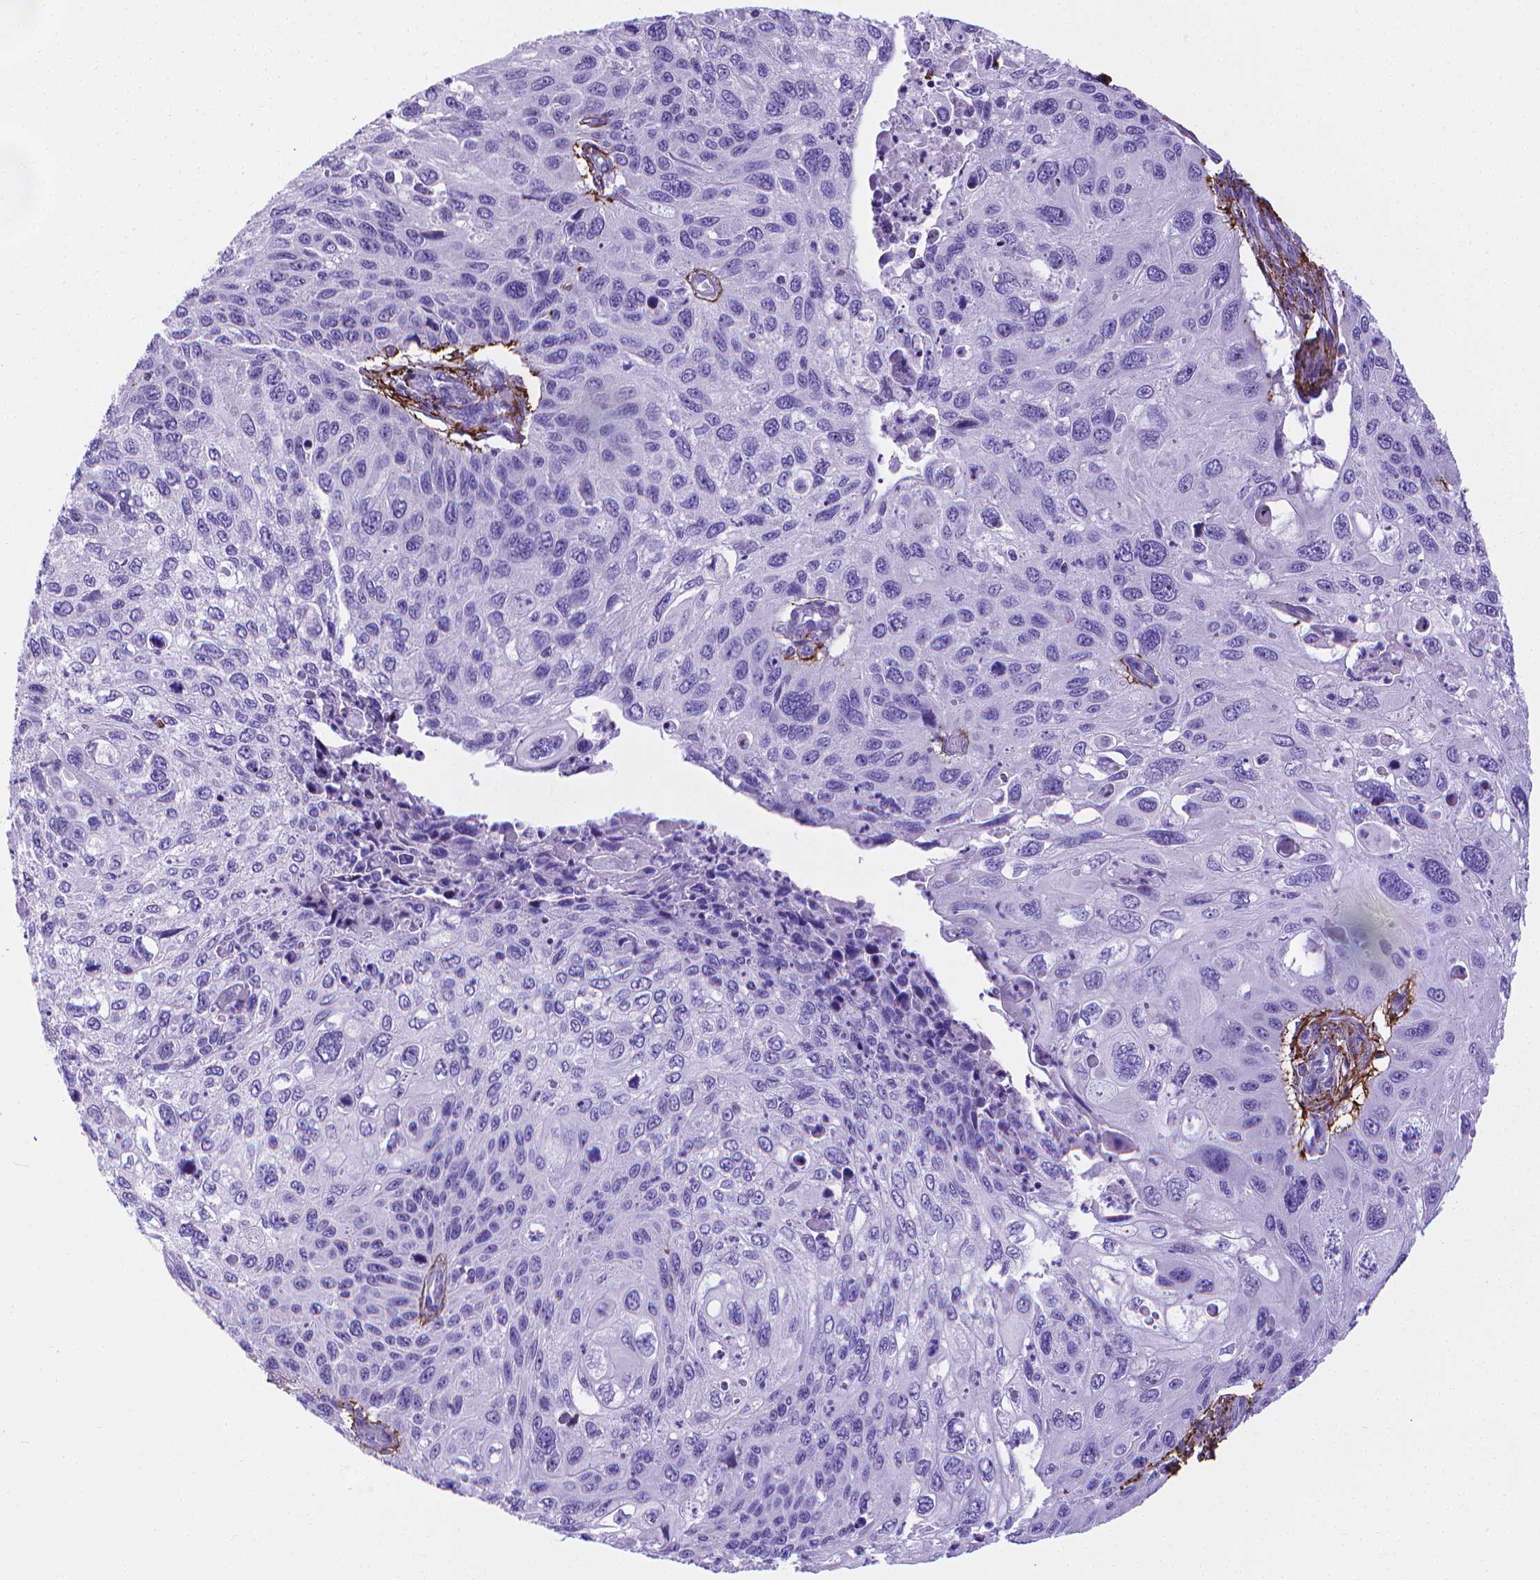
{"staining": {"intensity": "negative", "quantity": "none", "location": "none"}, "tissue": "cervical cancer", "cell_type": "Tumor cells", "image_type": "cancer", "snomed": [{"axis": "morphology", "description": "Squamous cell carcinoma, NOS"}, {"axis": "topography", "description": "Cervix"}], "caption": "Tumor cells show no significant protein staining in cervical cancer (squamous cell carcinoma).", "gene": "MFAP2", "patient": {"sex": "female", "age": 70}}